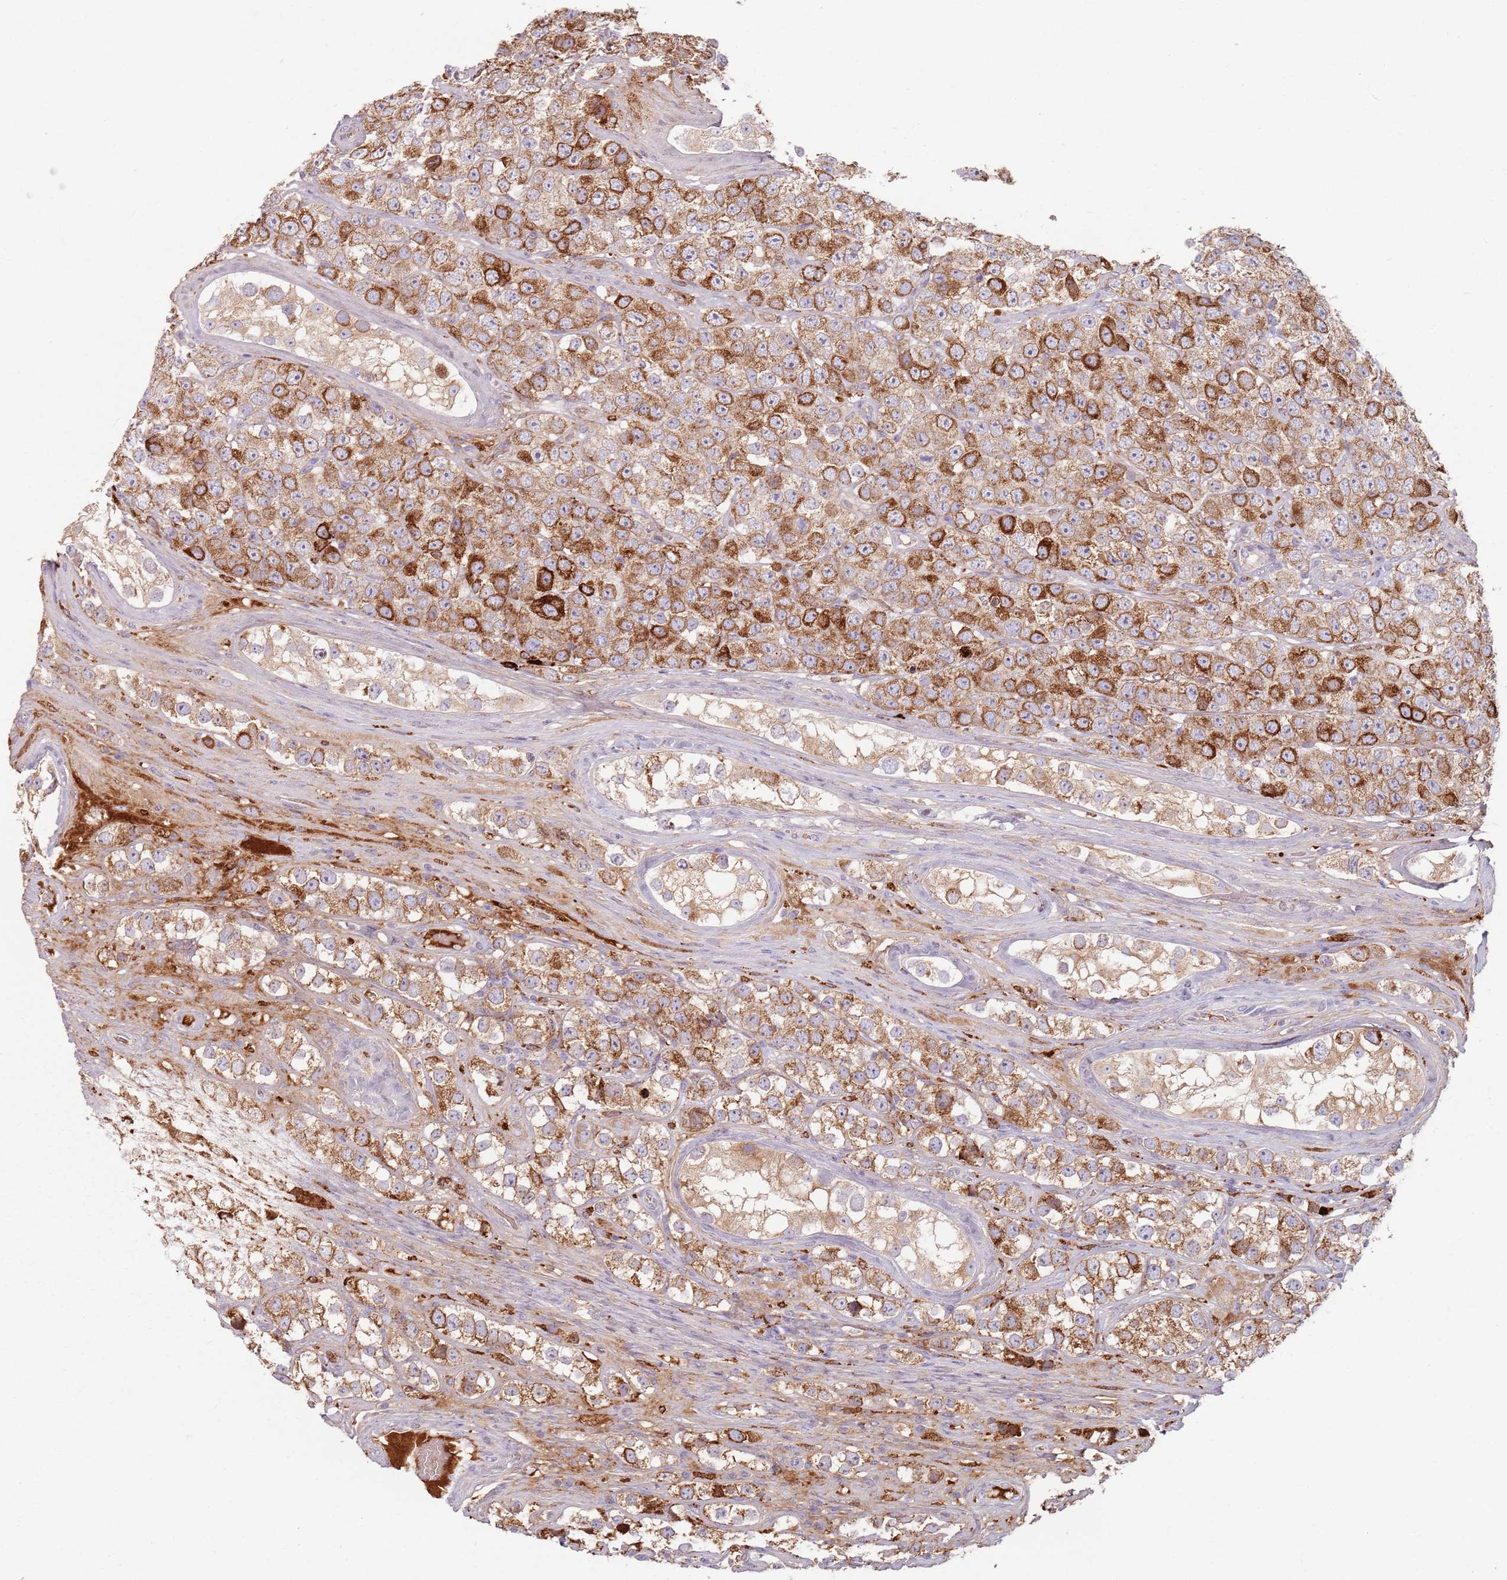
{"staining": {"intensity": "strong", "quantity": ">75%", "location": "cytoplasmic/membranous"}, "tissue": "testis cancer", "cell_type": "Tumor cells", "image_type": "cancer", "snomed": [{"axis": "morphology", "description": "Seminoma, NOS"}, {"axis": "topography", "description": "Testis"}], "caption": "There is high levels of strong cytoplasmic/membranous staining in tumor cells of testis cancer, as demonstrated by immunohistochemical staining (brown color).", "gene": "COLGALT1", "patient": {"sex": "male", "age": 28}}